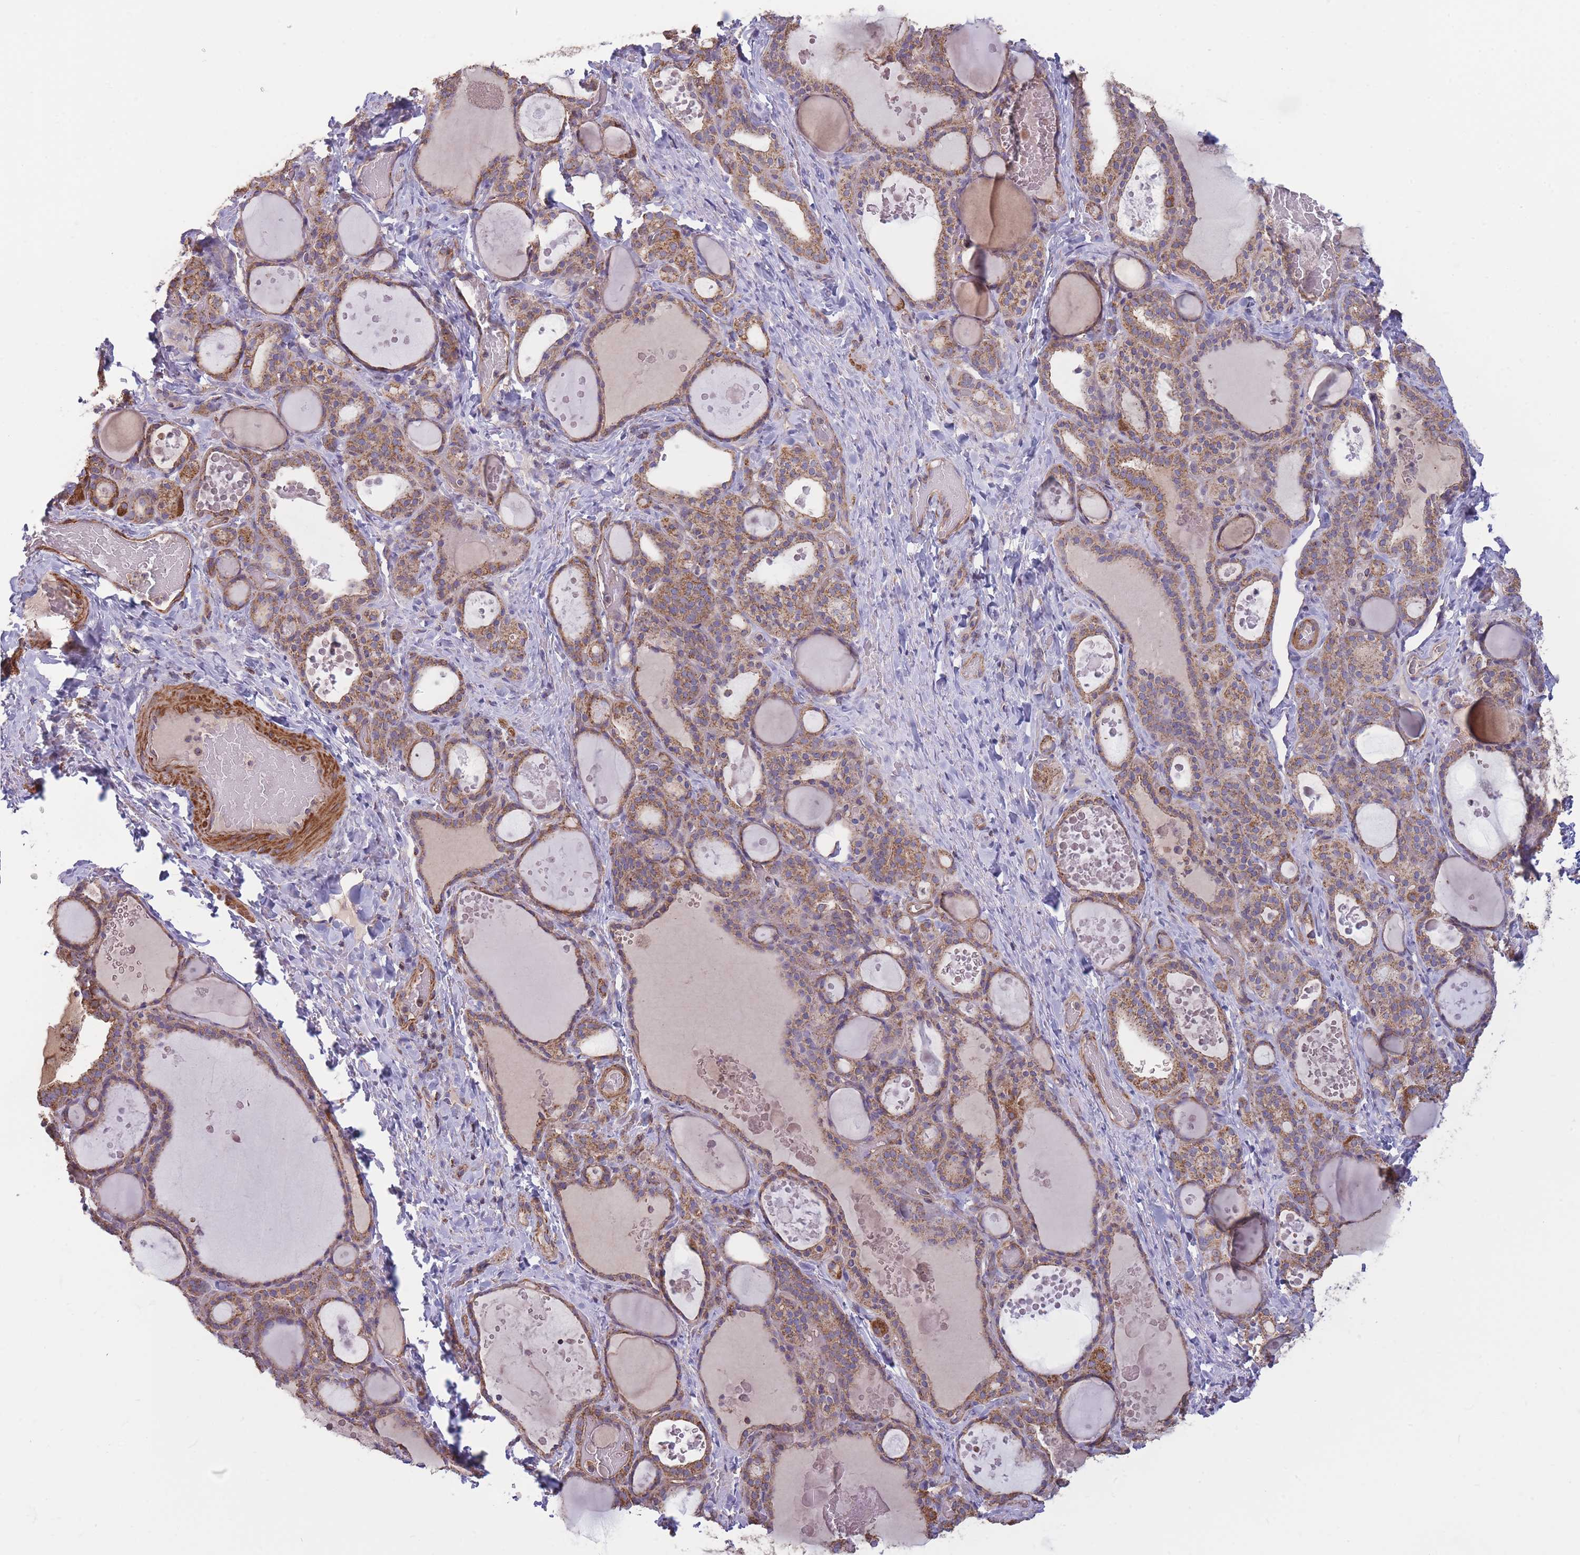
{"staining": {"intensity": "moderate", "quantity": ">75%", "location": "cytoplasmic/membranous"}, "tissue": "thyroid gland", "cell_type": "Glandular cells", "image_type": "normal", "snomed": [{"axis": "morphology", "description": "Normal tissue, NOS"}, {"axis": "topography", "description": "Thyroid gland"}], "caption": "Thyroid gland stained for a protein displays moderate cytoplasmic/membranous positivity in glandular cells. (DAB (3,3'-diaminobenzidine) = brown stain, brightfield microscopy at high magnification).", "gene": "KIF16B", "patient": {"sex": "female", "age": 46}}